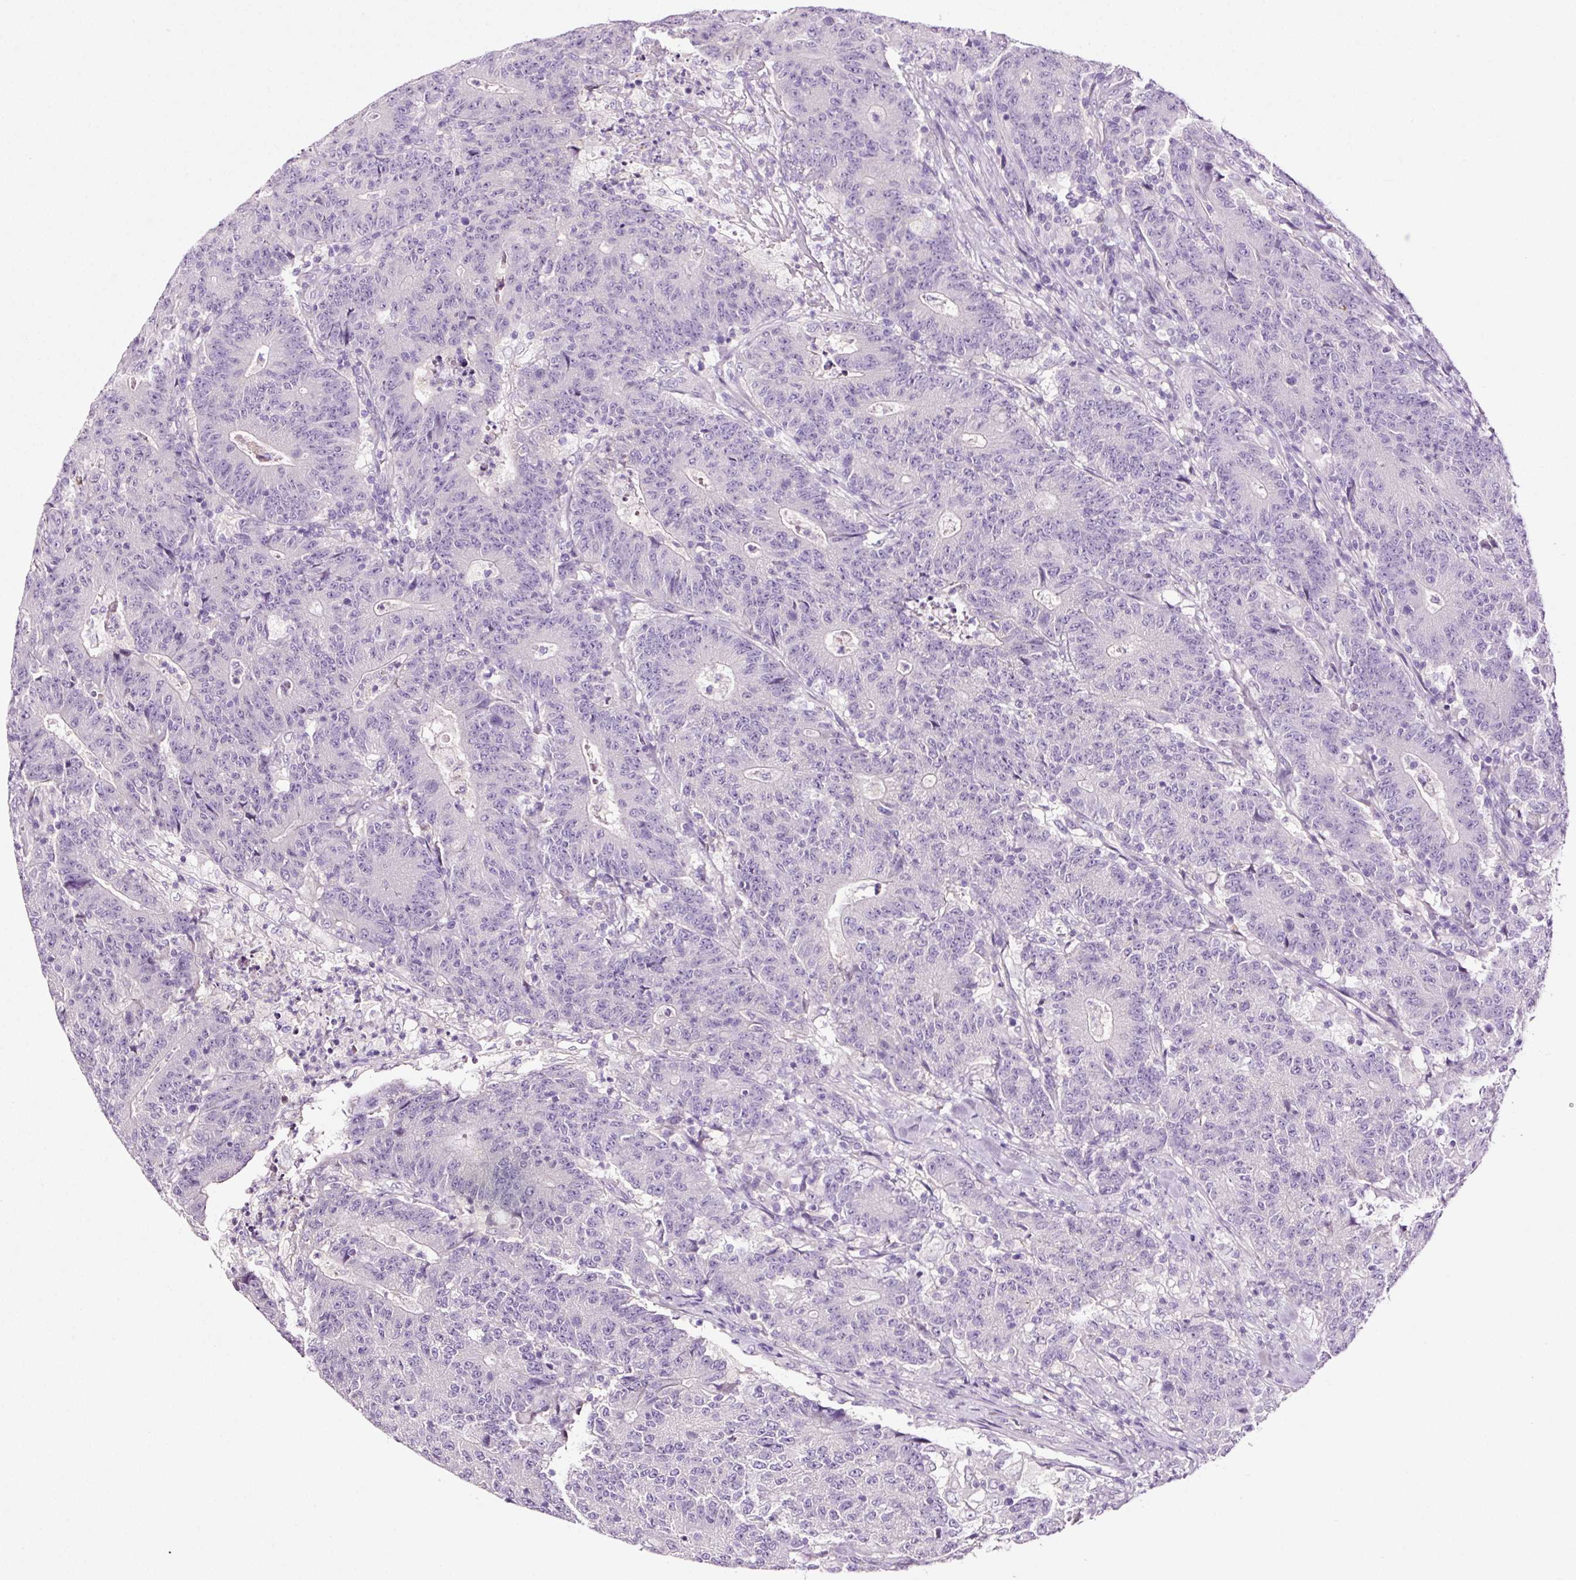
{"staining": {"intensity": "negative", "quantity": "none", "location": "none"}, "tissue": "colorectal cancer", "cell_type": "Tumor cells", "image_type": "cancer", "snomed": [{"axis": "morphology", "description": "Adenocarcinoma, NOS"}, {"axis": "topography", "description": "Colon"}], "caption": "Immunohistochemistry photomicrograph of neoplastic tissue: adenocarcinoma (colorectal) stained with DAB reveals no significant protein staining in tumor cells.", "gene": "PAM", "patient": {"sex": "female", "age": 75}}